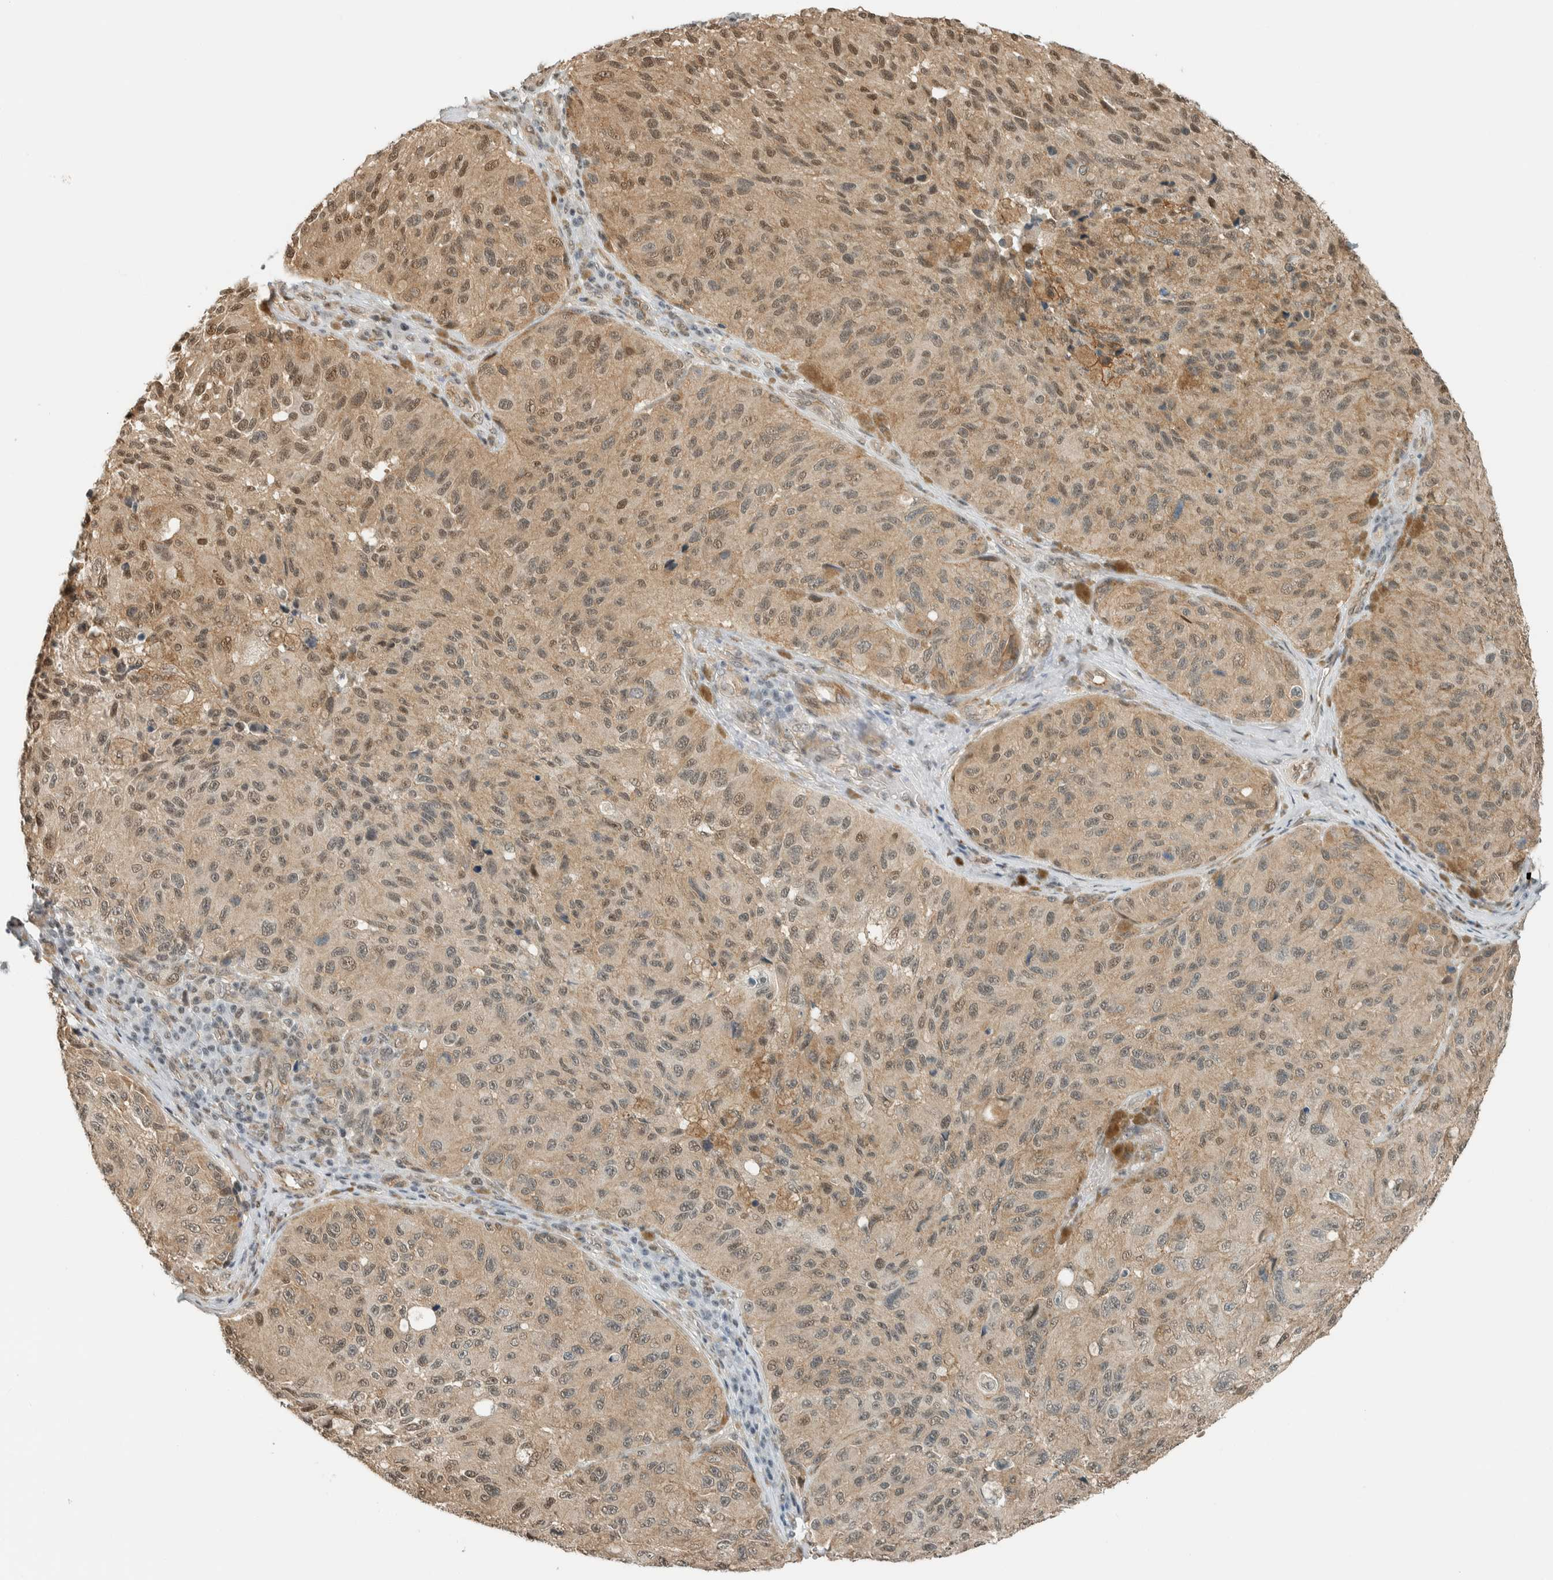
{"staining": {"intensity": "moderate", "quantity": ">75%", "location": "cytoplasmic/membranous,nuclear"}, "tissue": "melanoma", "cell_type": "Tumor cells", "image_type": "cancer", "snomed": [{"axis": "morphology", "description": "Malignant melanoma, NOS"}, {"axis": "topography", "description": "Skin"}], "caption": "Immunohistochemical staining of malignant melanoma exhibits medium levels of moderate cytoplasmic/membranous and nuclear protein expression in approximately >75% of tumor cells.", "gene": "NIBAN2", "patient": {"sex": "female", "age": 73}}